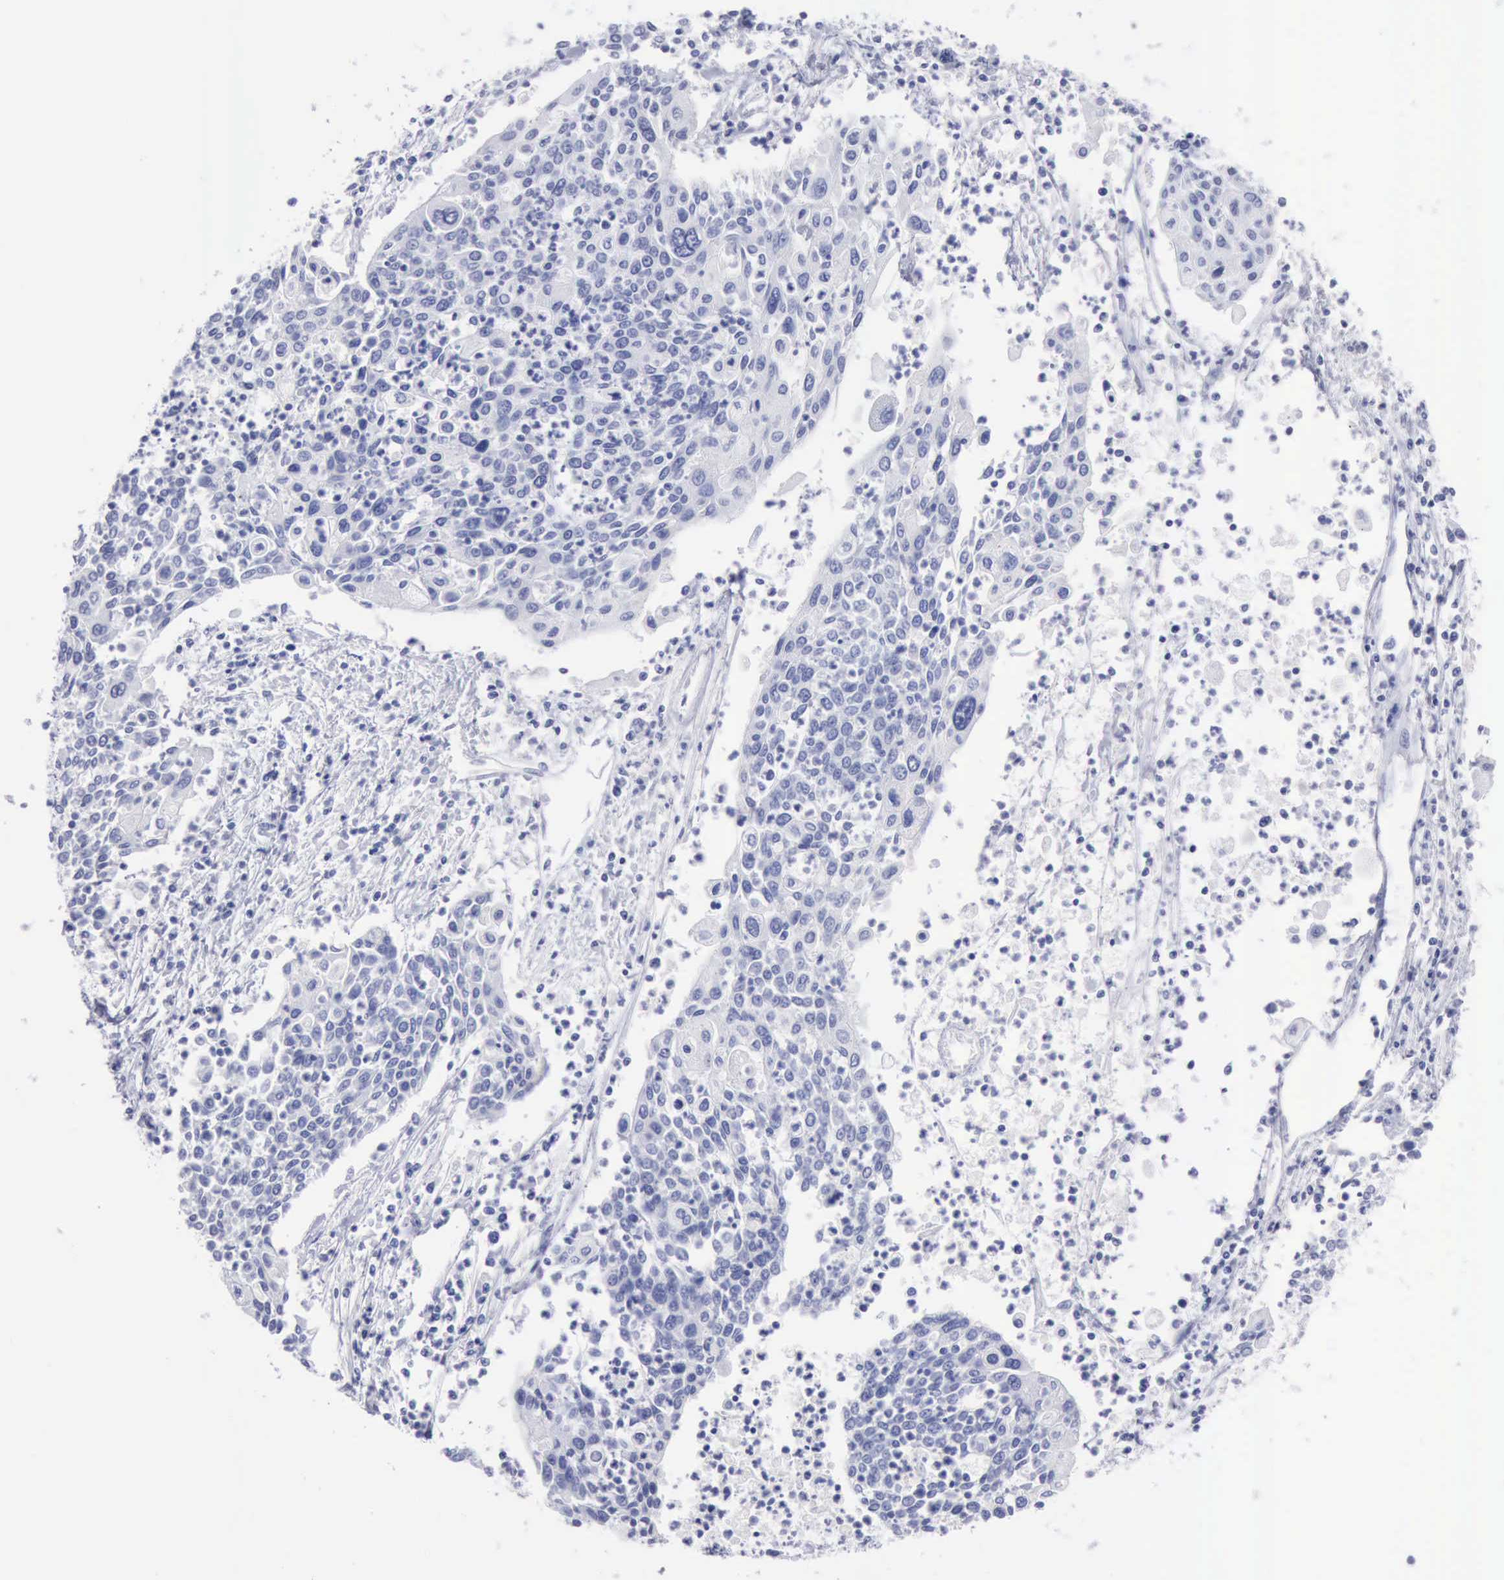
{"staining": {"intensity": "negative", "quantity": "none", "location": "none"}, "tissue": "cervical cancer", "cell_type": "Tumor cells", "image_type": "cancer", "snomed": [{"axis": "morphology", "description": "Squamous cell carcinoma, NOS"}, {"axis": "topography", "description": "Cervix"}], "caption": "The photomicrograph demonstrates no significant staining in tumor cells of squamous cell carcinoma (cervical).", "gene": "CYP19A1", "patient": {"sex": "female", "age": 40}}